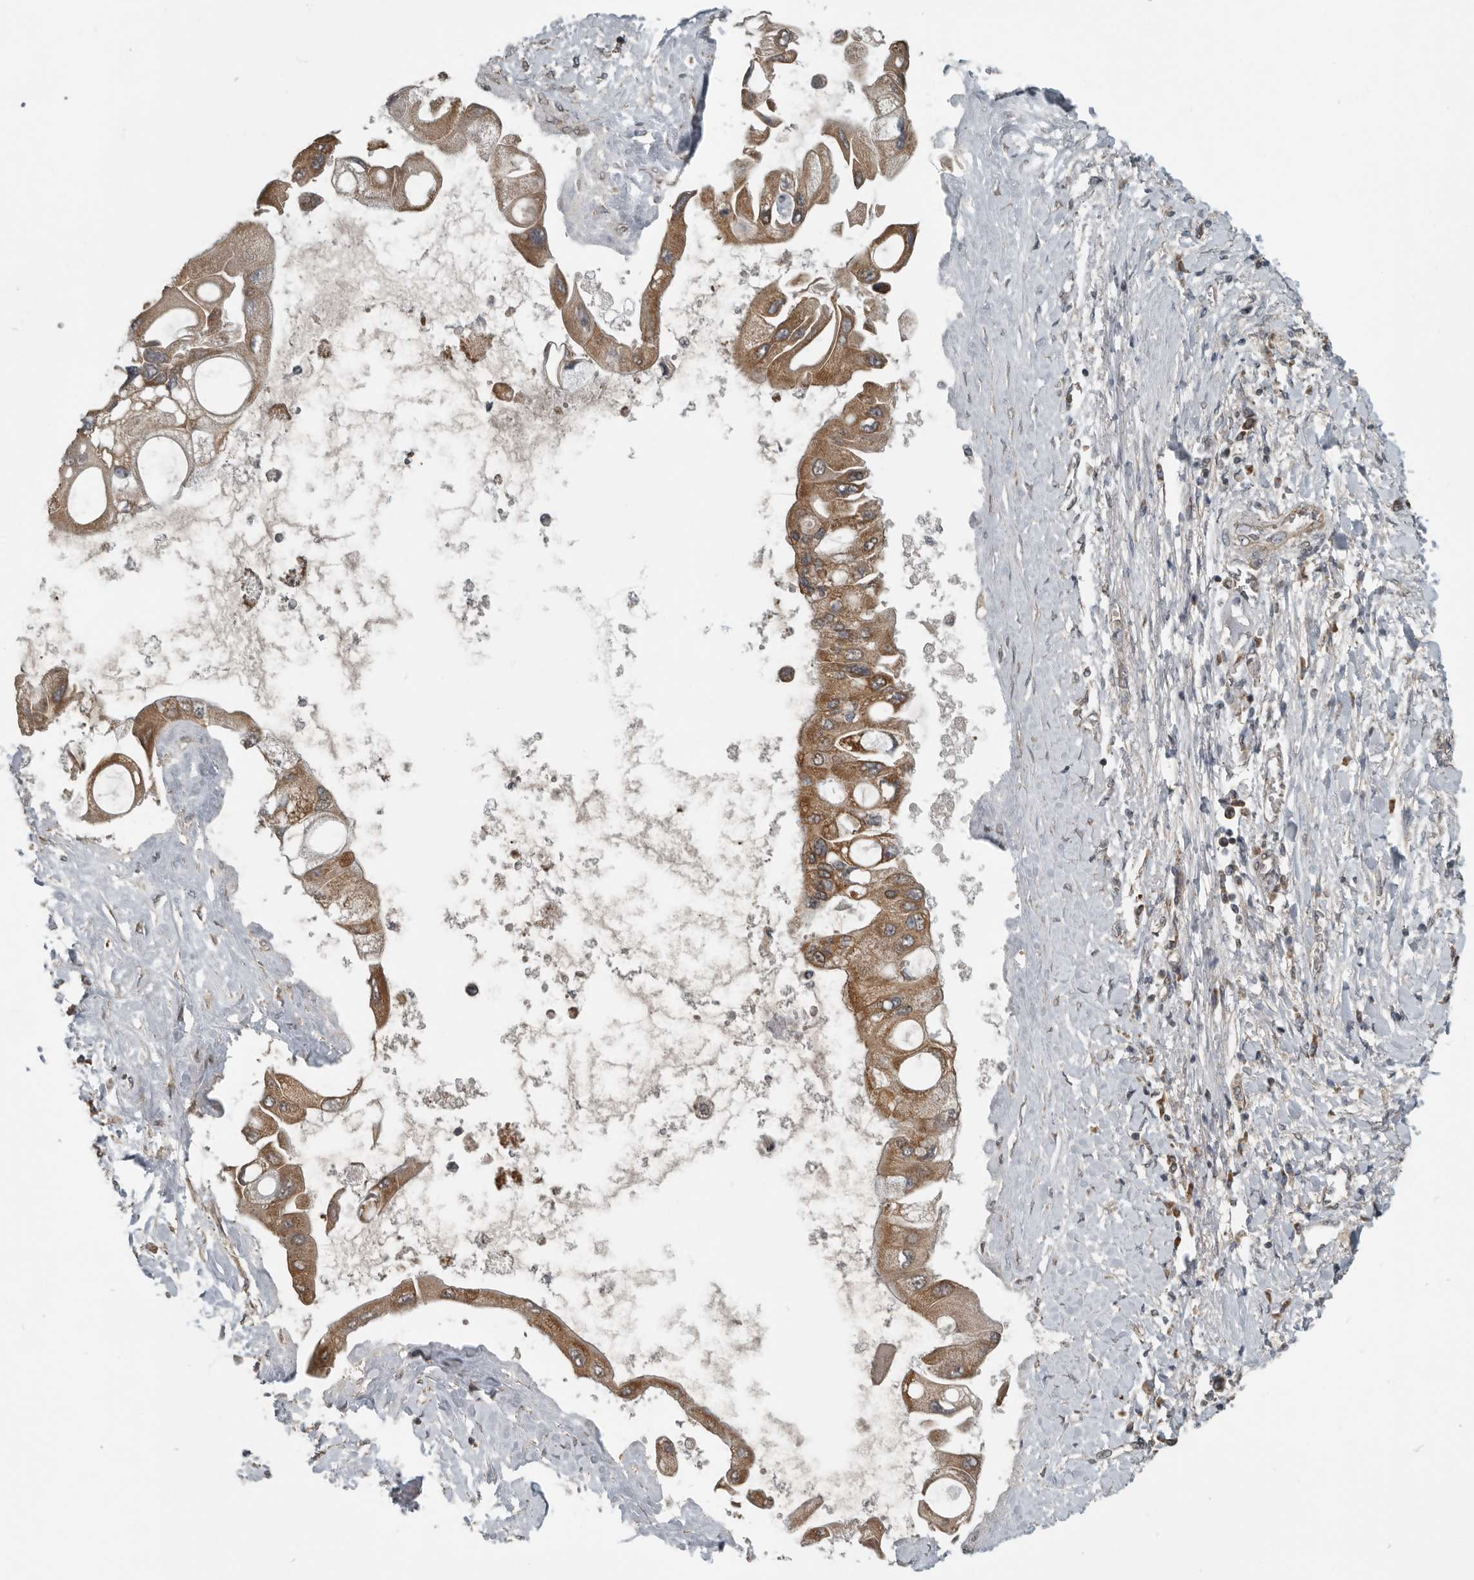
{"staining": {"intensity": "moderate", "quantity": ">75%", "location": "cytoplasmic/membranous"}, "tissue": "liver cancer", "cell_type": "Tumor cells", "image_type": "cancer", "snomed": [{"axis": "morphology", "description": "Cholangiocarcinoma"}, {"axis": "topography", "description": "Liver"}], "caption": "Immunohistochemical staining of liver cancer demonstrates medium levels of moderate cytoplasmic/membranous protein staining in about >75% of tumor cells.", "gene": "AFAP1", "patient": {"sex": "male", "age": 50}}